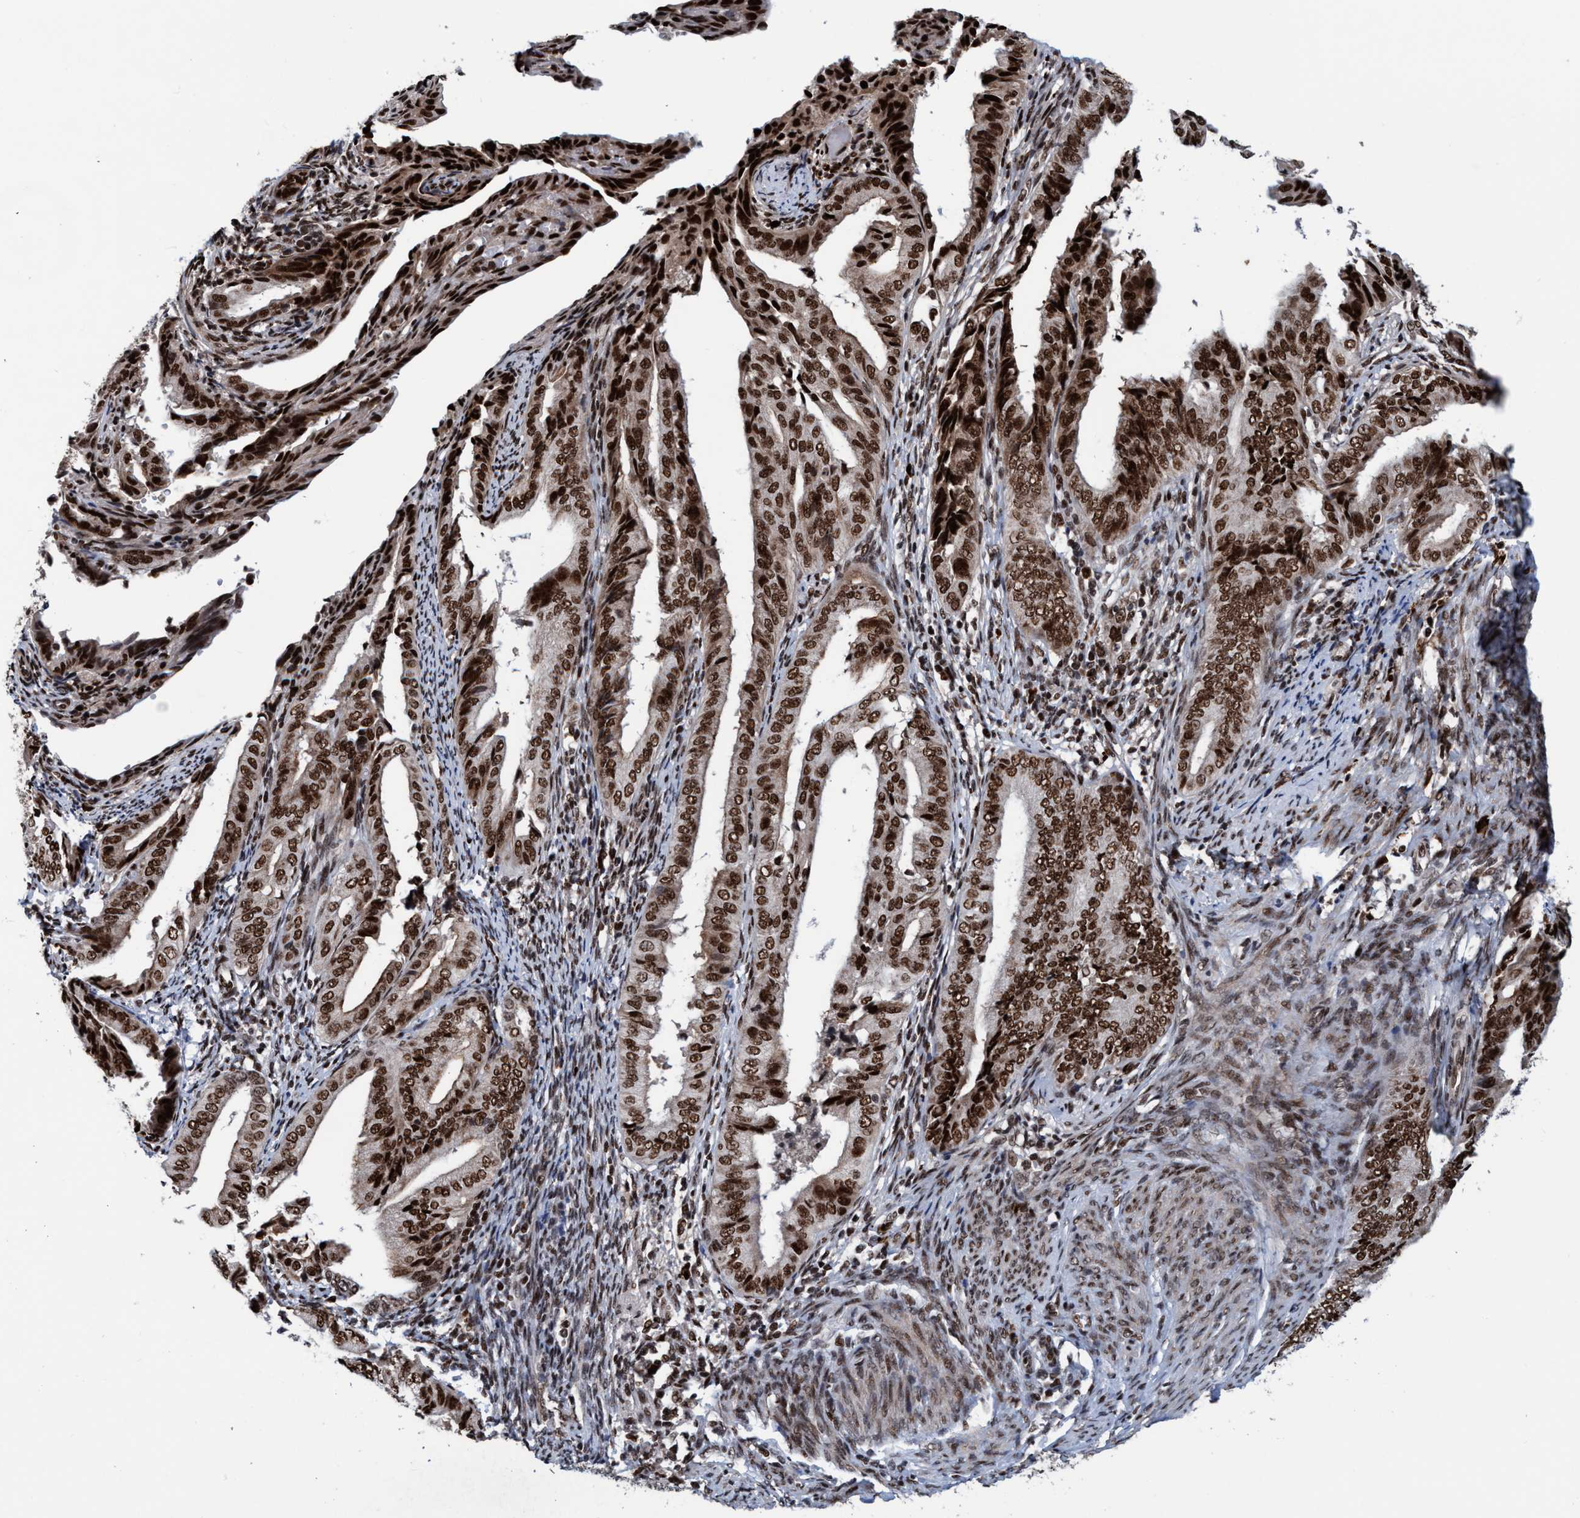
{"staining": {"intensity": "strong", "quantity": ">75%", "location": "cytoplasmic/membranous,nuclear"}, "tissue": "endometrial cancer", "cell_type": "Tumor cells", "image_type": "cancer", "snomed": [{"axis": "morphology", "description": "Adenocarcinoma, NOS"}, {"axis": "topography", "description": "Endometrium"}], "caption": "A brown stain highlights strong cytoplasmic/membranous and nuclear positivity of a protein in human adenocarcinoma (endometrial) tumor cells.", "gene": "TOPBP1", "patient": {"sex": "female", "age": 58}}